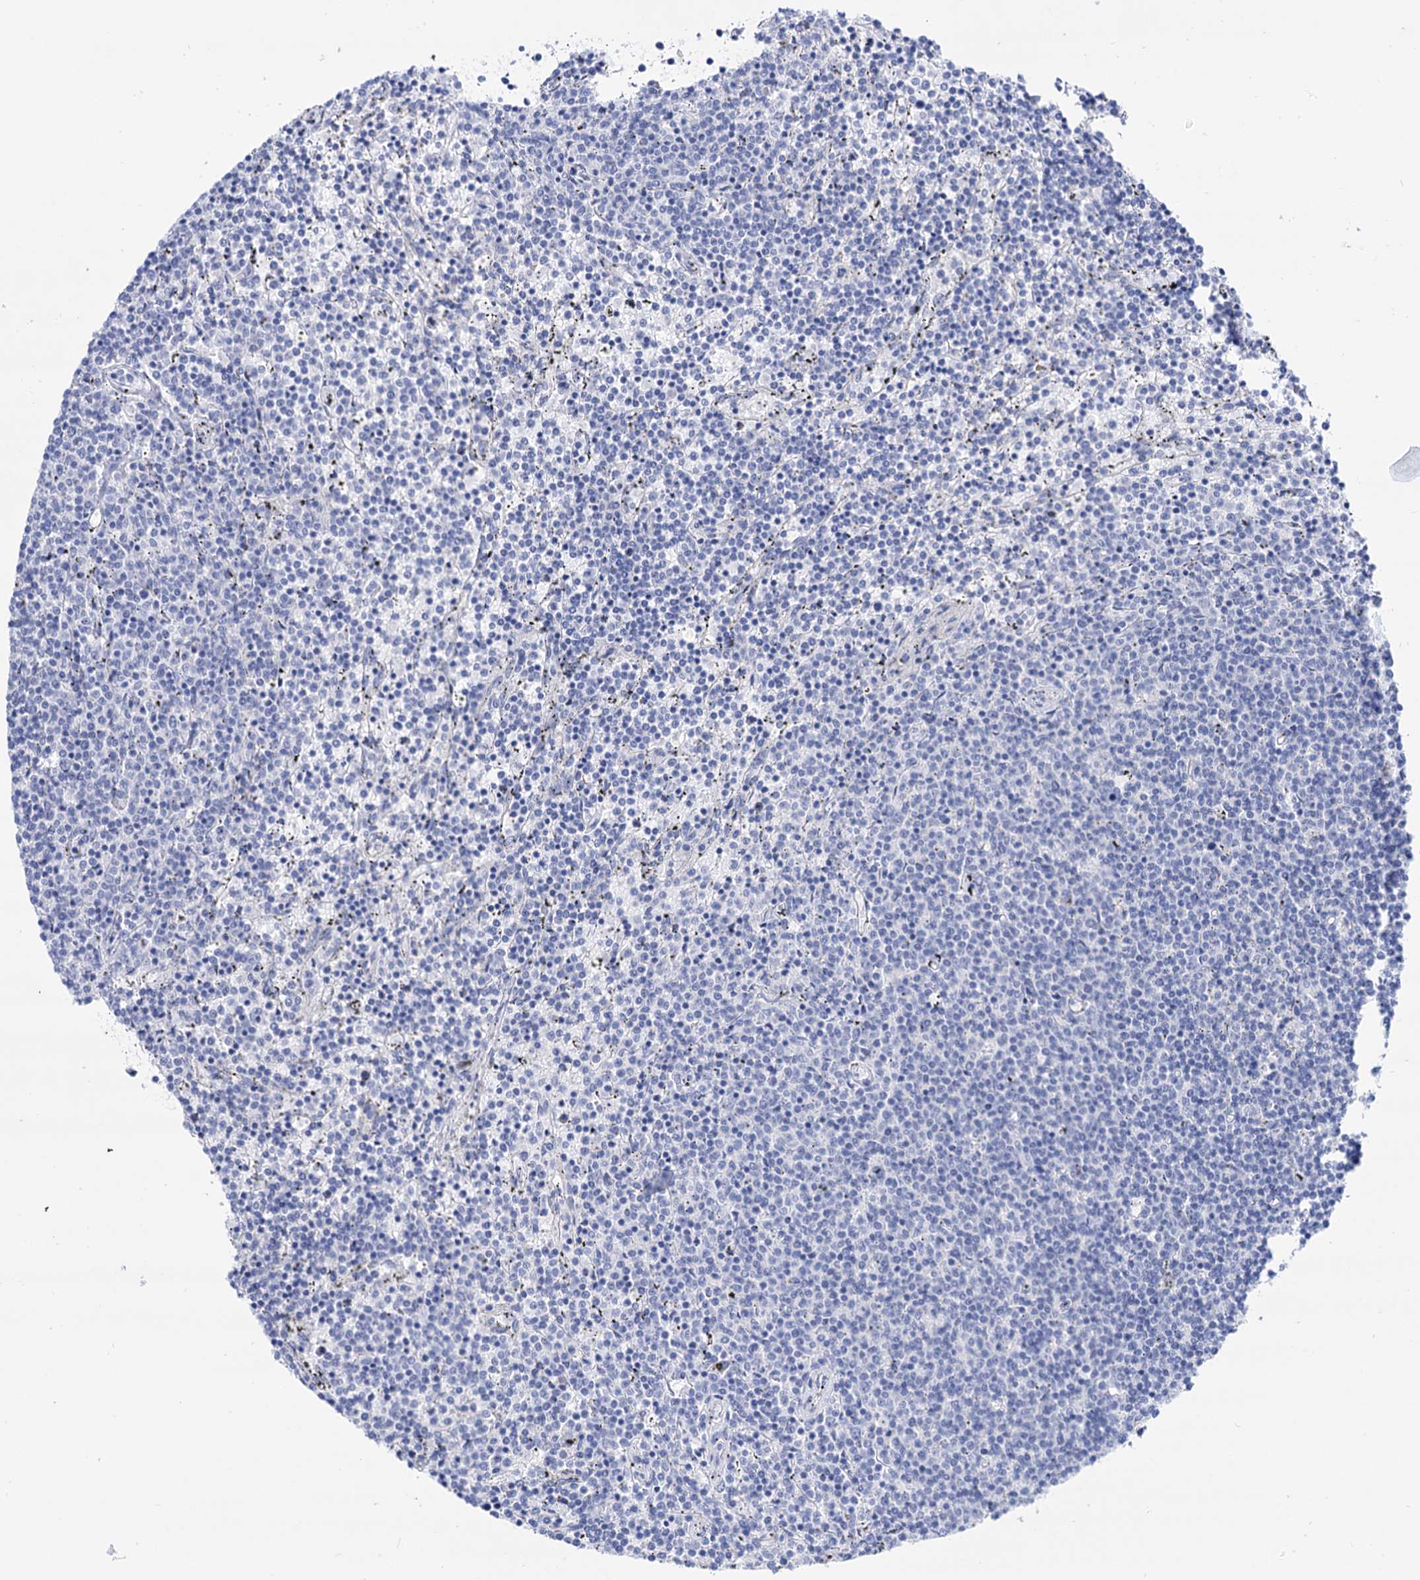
{"staining": {"intensity": "negative", "quantity": "none", "location": "none"}, "tissue": "lymphoma", "cell_type": "Tumor cells", "image_type": "cancer", "snomed": [{"axis": "morphology", "description": "Malignant lymphoma, non-Hodgkin's type, Low grade"}, {"axis": "topography", "description": "Spleen"}], "caption": "Tumor cells are negative for protein expression in human lymphoma.", "gene": "YARS2", "patient": {"sex": "female", "age": 50}}